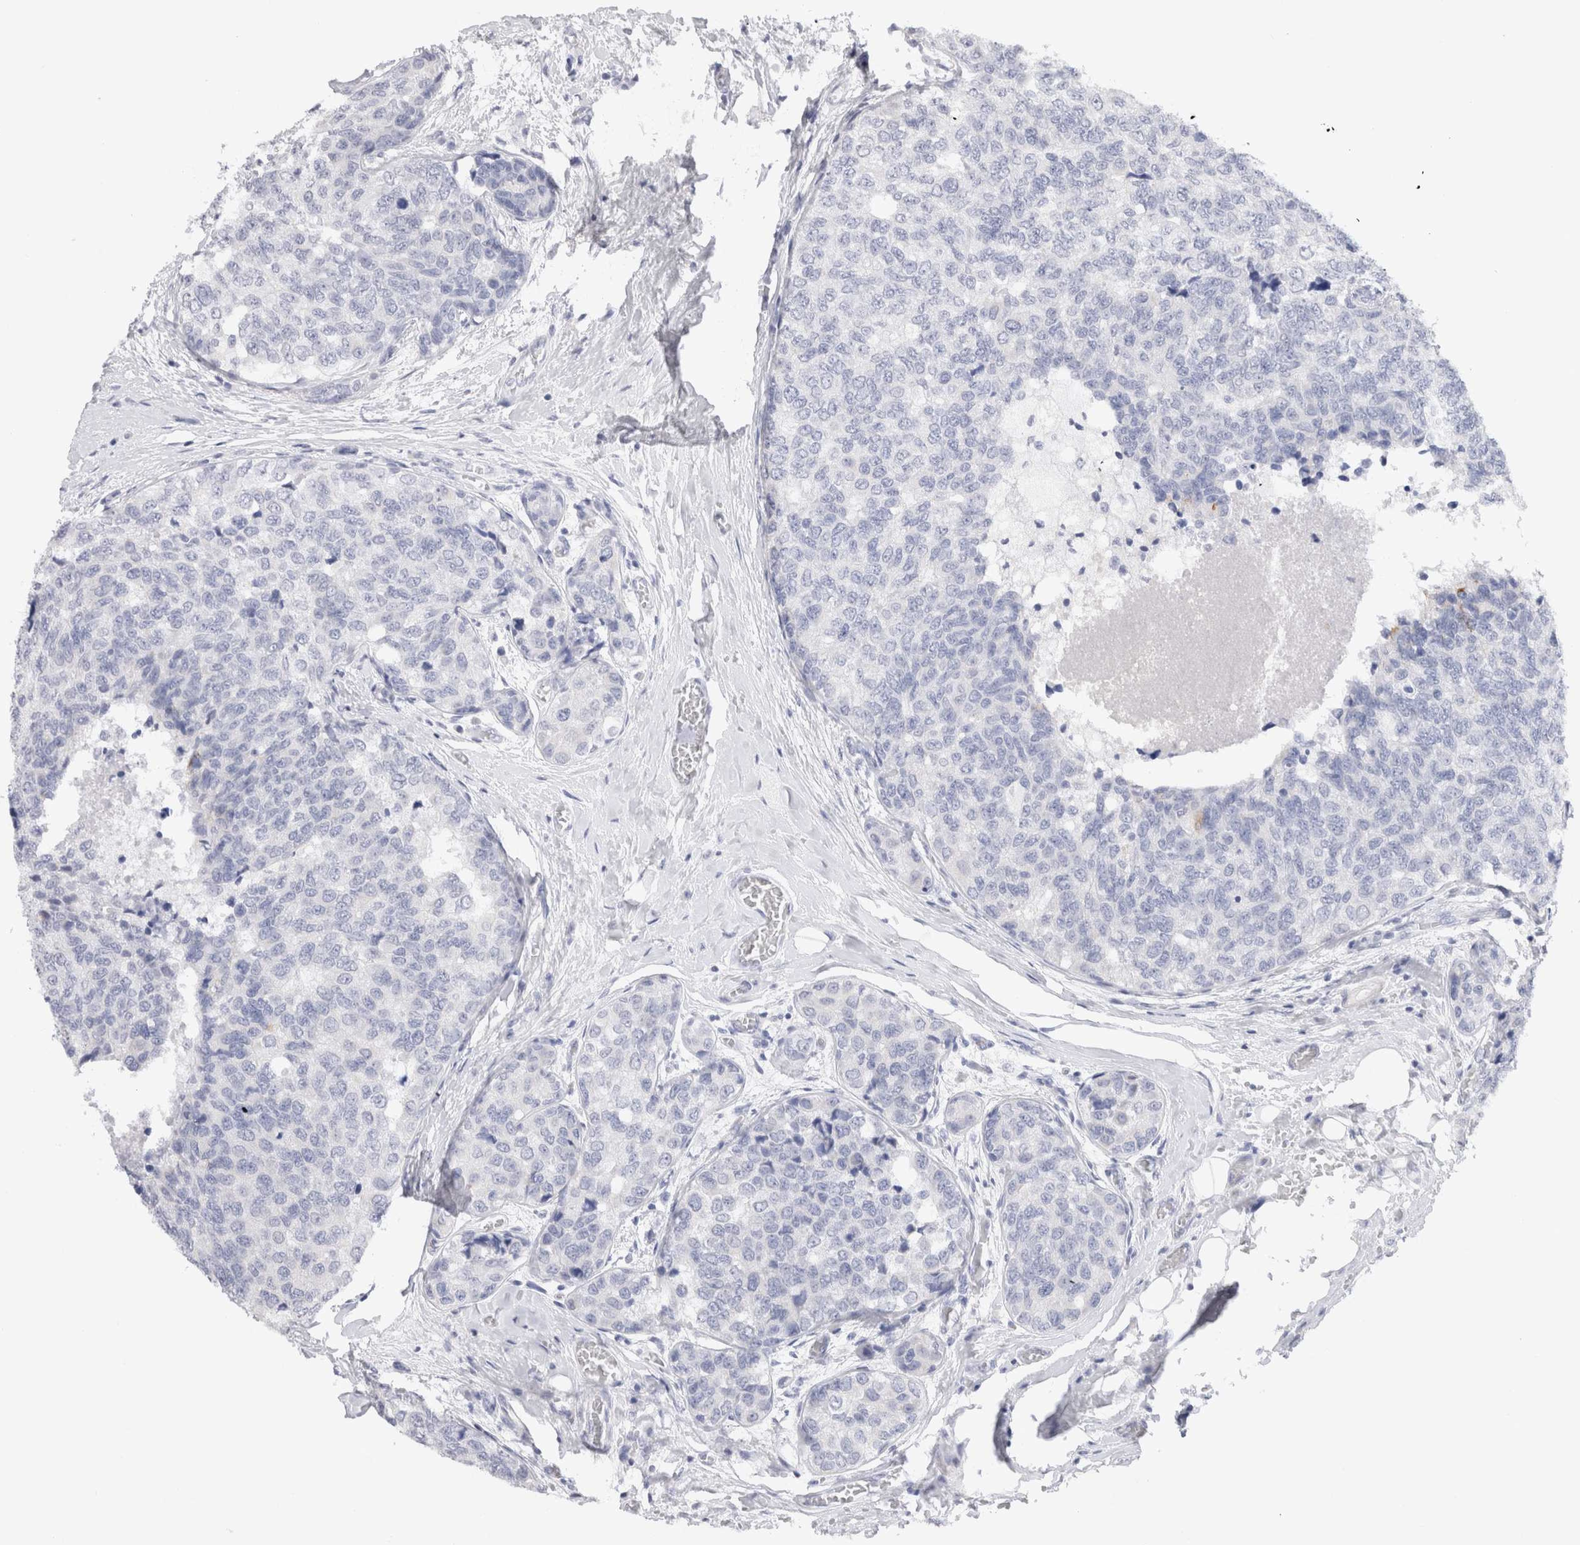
{"staining": {"intensity": "negative", "quantity": "none", "location": "none"}, "tissue": "breast cancer", "cell_type": "Tumor cells", "image_type": "cancer", "snomed": [{"axis": "morphology", "description": "Normal tissue, NOS"}, {"axis": "morphology", "description": "Duct carcinoma"}, {"axis": "topography", "description": "Breast"}], "caption": "Immunohistochemistry photomicrograph of human breast cancer stained for a protein (brown), which displays no expression in tumor cells. (DAB immunohistochemistry with hematoxylin counter stain).", "gene": "C9orf50", "patient": {"sex": "female", "age": 43}}